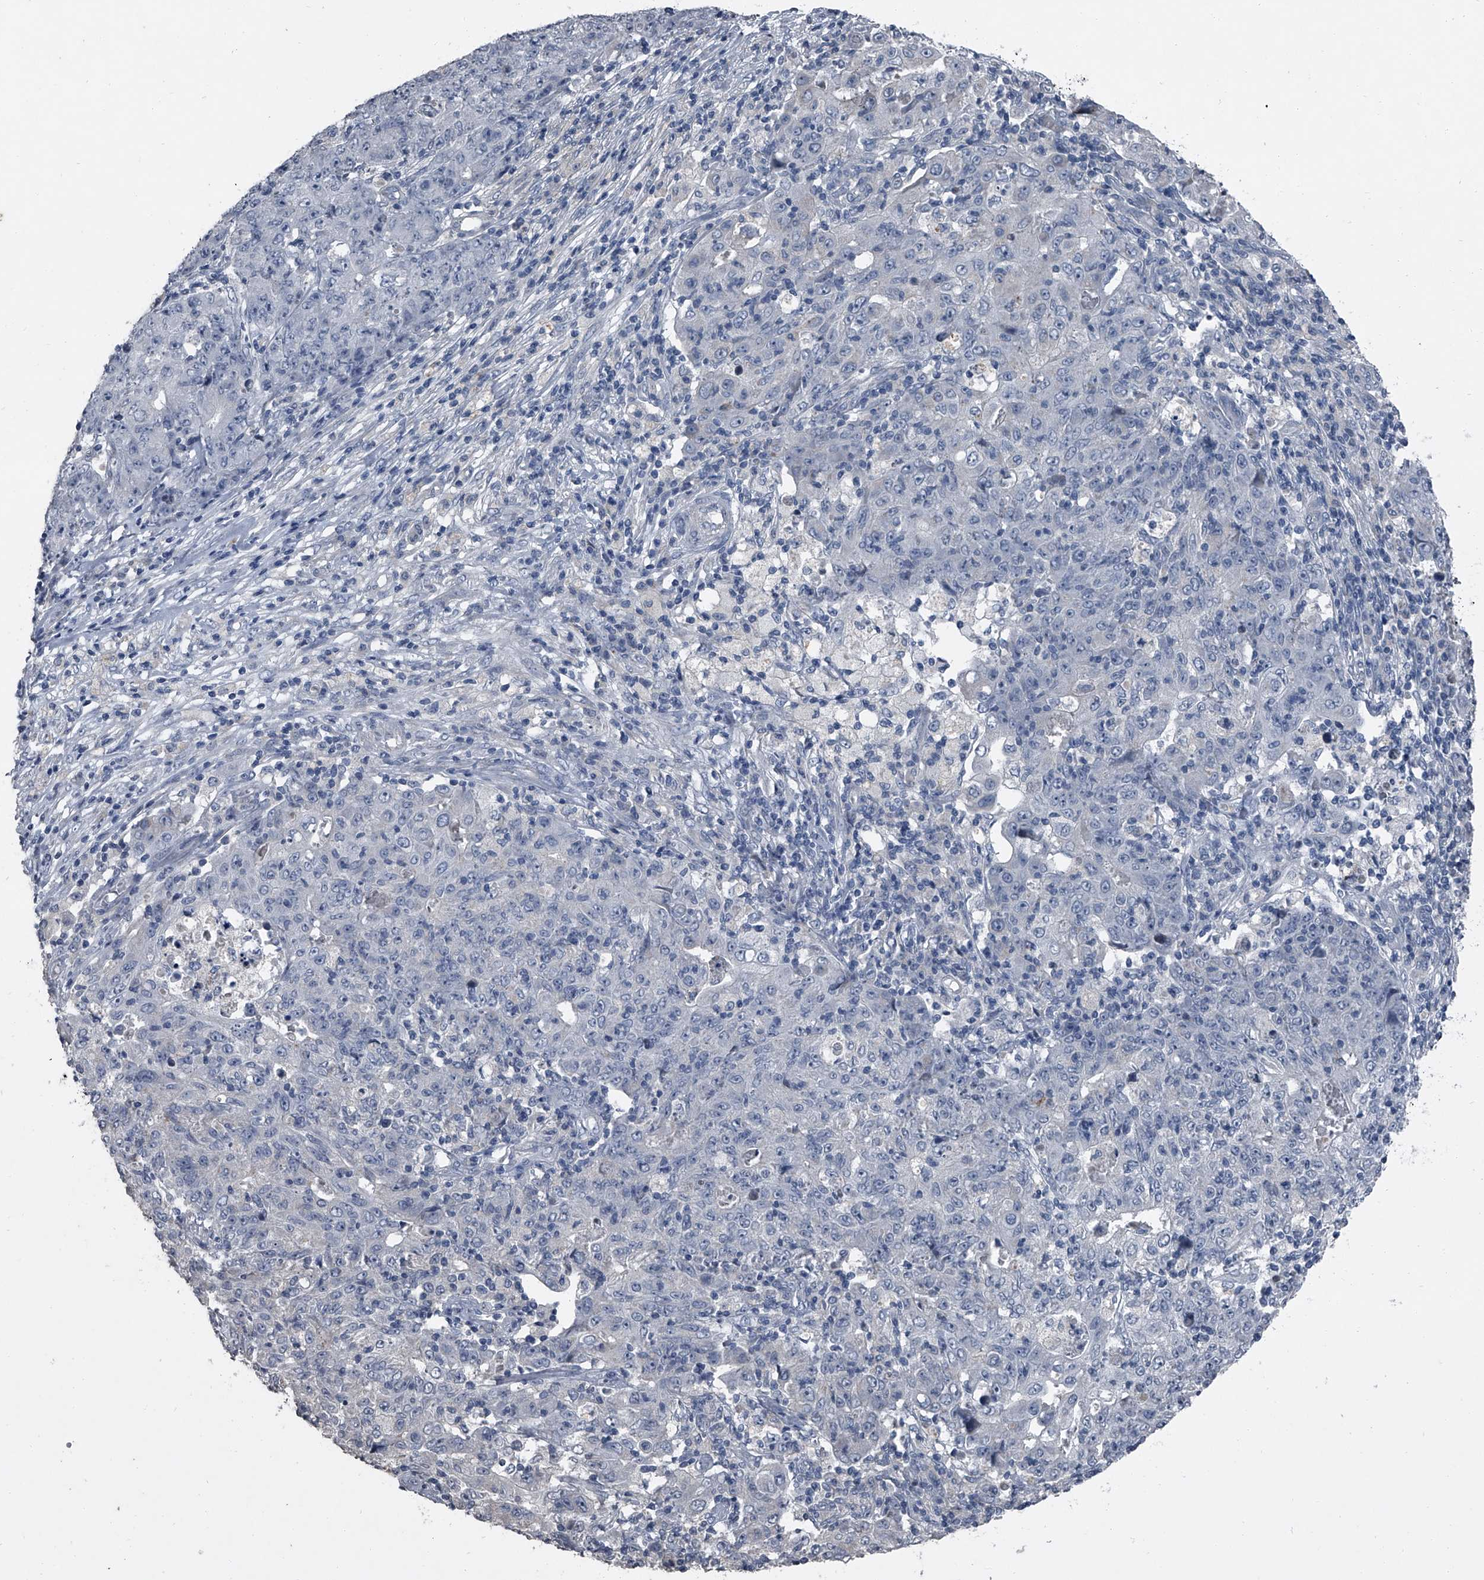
{"staining": {"intensity": "negative", "quantity": "none", "location": "none"}, "tissue": "ovarian cancer", "cell_type": "Tumor cells", "image_type": "cancer", "snomed": [{"axis": "morphology", "description": "Carcinoma, endometroid"}, {"axis": "topography", "description": "Ovary"}], "caption": "Immunohistochemical staining of human ovarian endometroid carcinoma reveals no significant positivity in tumor cells. The staining was performed using DAB (3,3'-diaminobenzidine) to visualize the protein expression in brown, while the nuclei were stained in blue with hematoxylin (Magnification: 20x).", "gene": "HEPHL1", "patient": {"sex": "female", "age": 42}}